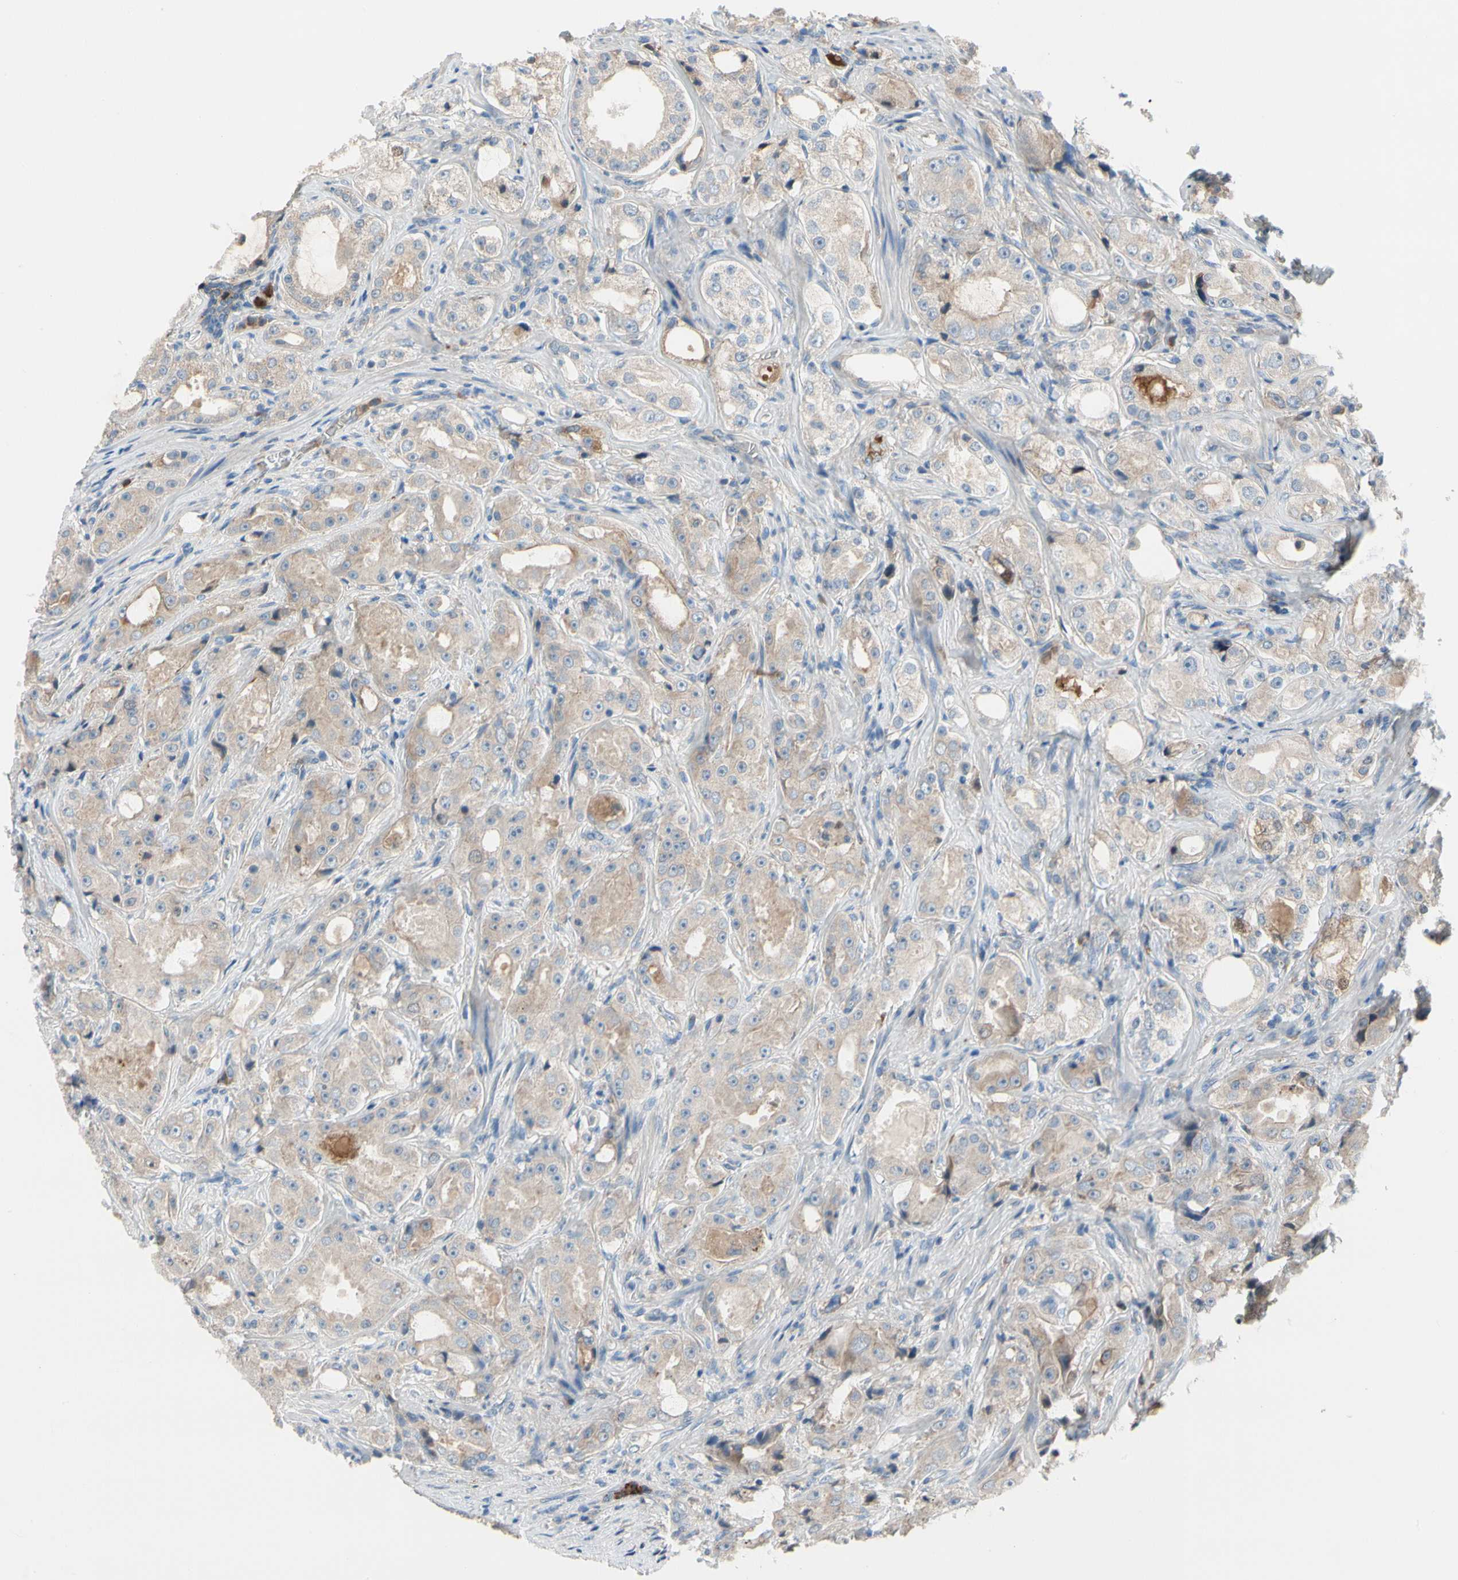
{"staining": {"intensity": "weak", "quantity": ">75%", "location": "cytoplasmic/membranous"}, "tissue": "prostate cancer", "cell_type": "Tumor cells", "image_type": "cancer", "snomed": [{"axis": "morphology", "description": "Adenocarcinoma, High grade"}, {"axis": "topography", "description": "Prostate"}], "caption": "A photomicrograph of prostate cancer (high-grade adenocarcinoma) stained for a protein displays weak cytoplasmic/membranous brown staining in tumor cells. The protein is stained brown, and the nuclei are stained in blue (DAB (3,3'-diaminobenzidine) IHC with brightfield microscopy, high magnification).", "gene": "HJURP", "patient": {"sex": "male", "age": 73}}